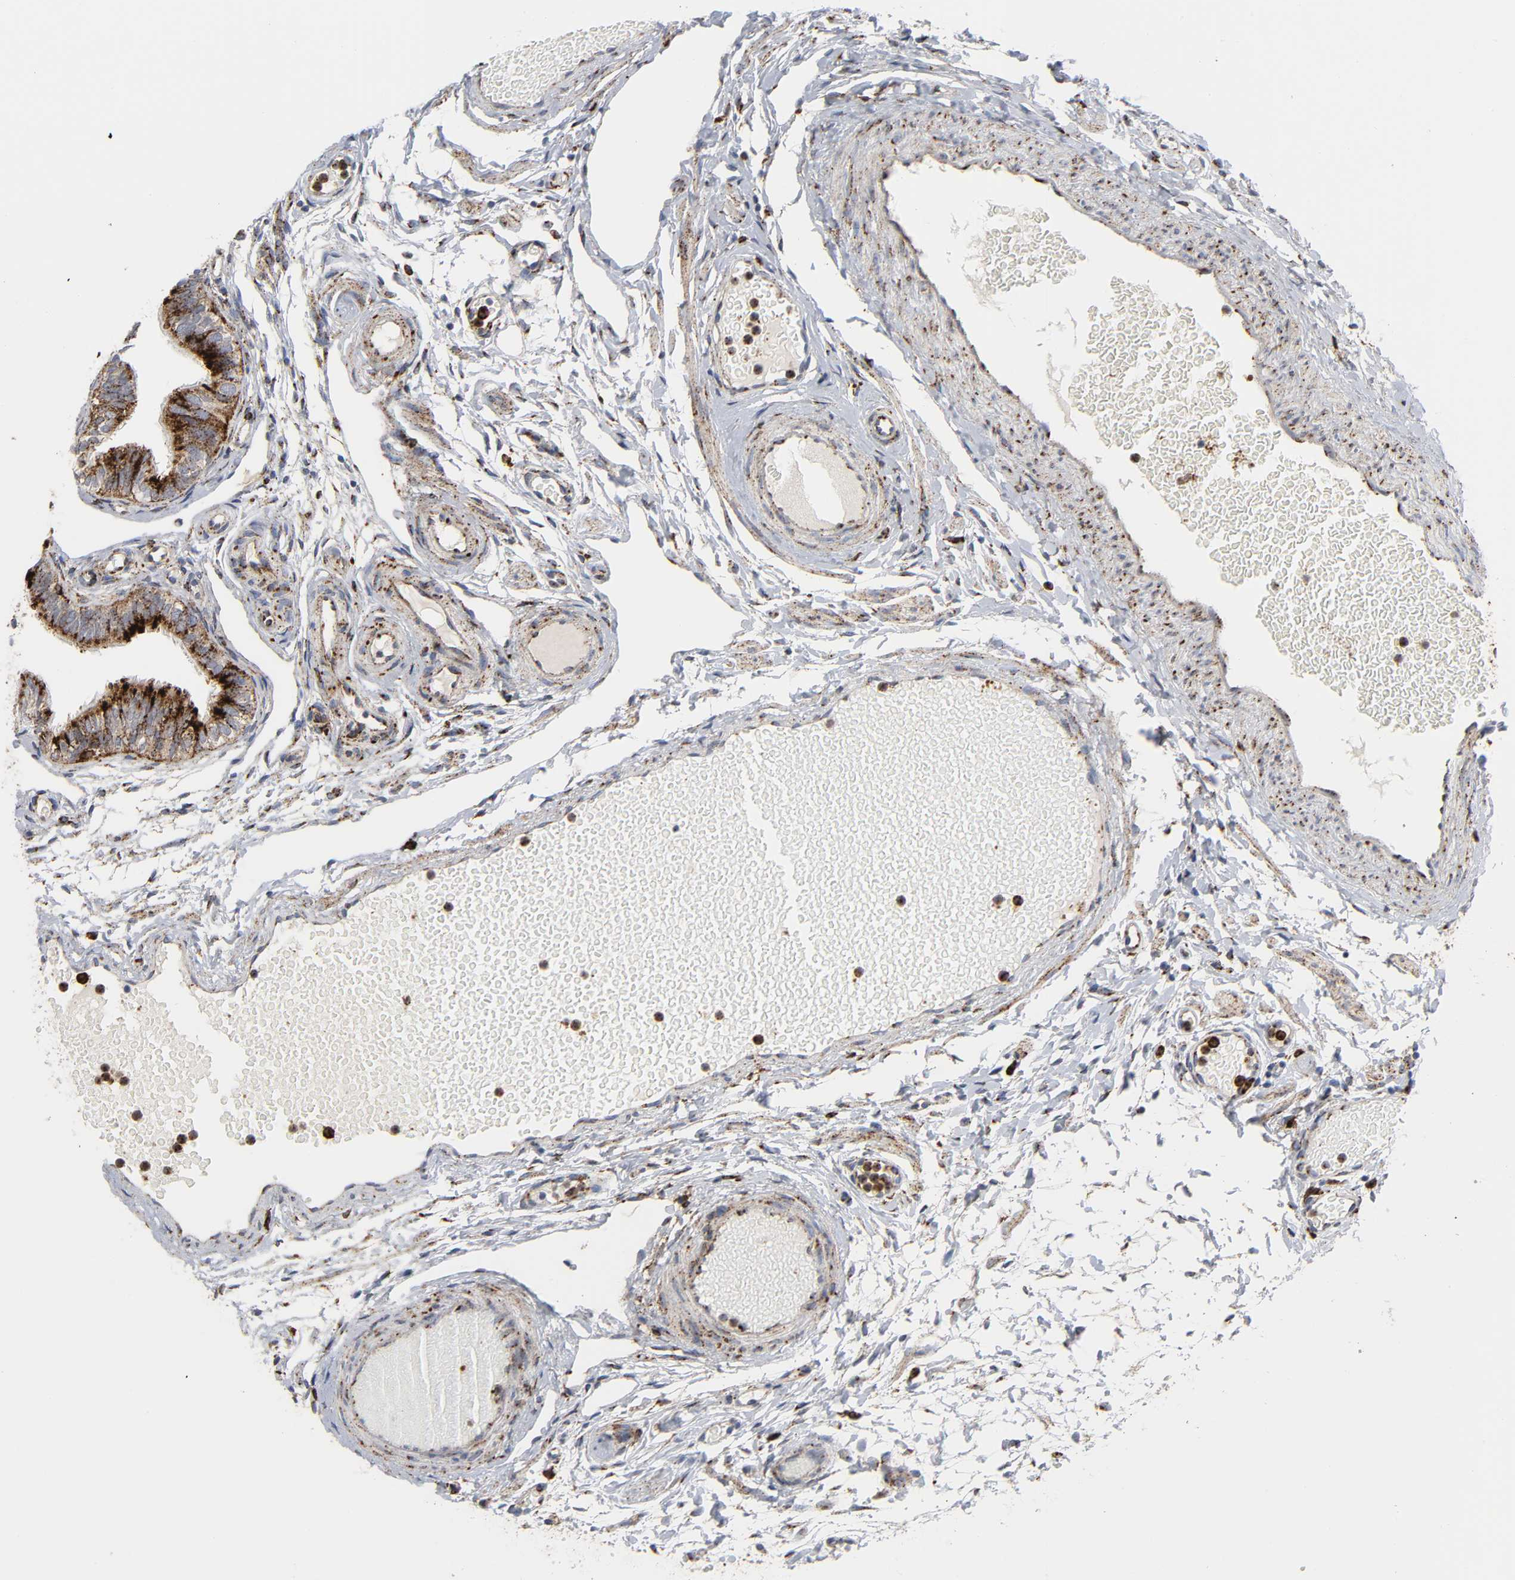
{"staining": {"intensity": "strong", "quantity": ">75%", "location": "cytoplasmic/membranous"}, "tissue": "fallopian tube", "cell_type": "Glandular cells", "image_type": "normal", "snomed": [{"axis": "morphology", "description": "Normal tissue, NOS"}, {"axis": "morphology", "description": "Dermoid, NOS"}, {"axis": "topography", "description": "Fallopian tube"}], "caption": "DAB immunohistochemical staining of benign human fallopian tube exhibits strong cytoplasmic/membranous protein expression in approximately >75% of glandular cells. The protein is stained brown, and the nuclei are stained in blue (DAB (3,3'-diaminobenzidine) IHC with brightfield microscopy, high magnification).", "gene": "PSAP", "patient": {"sex": "female", "age": 33}}